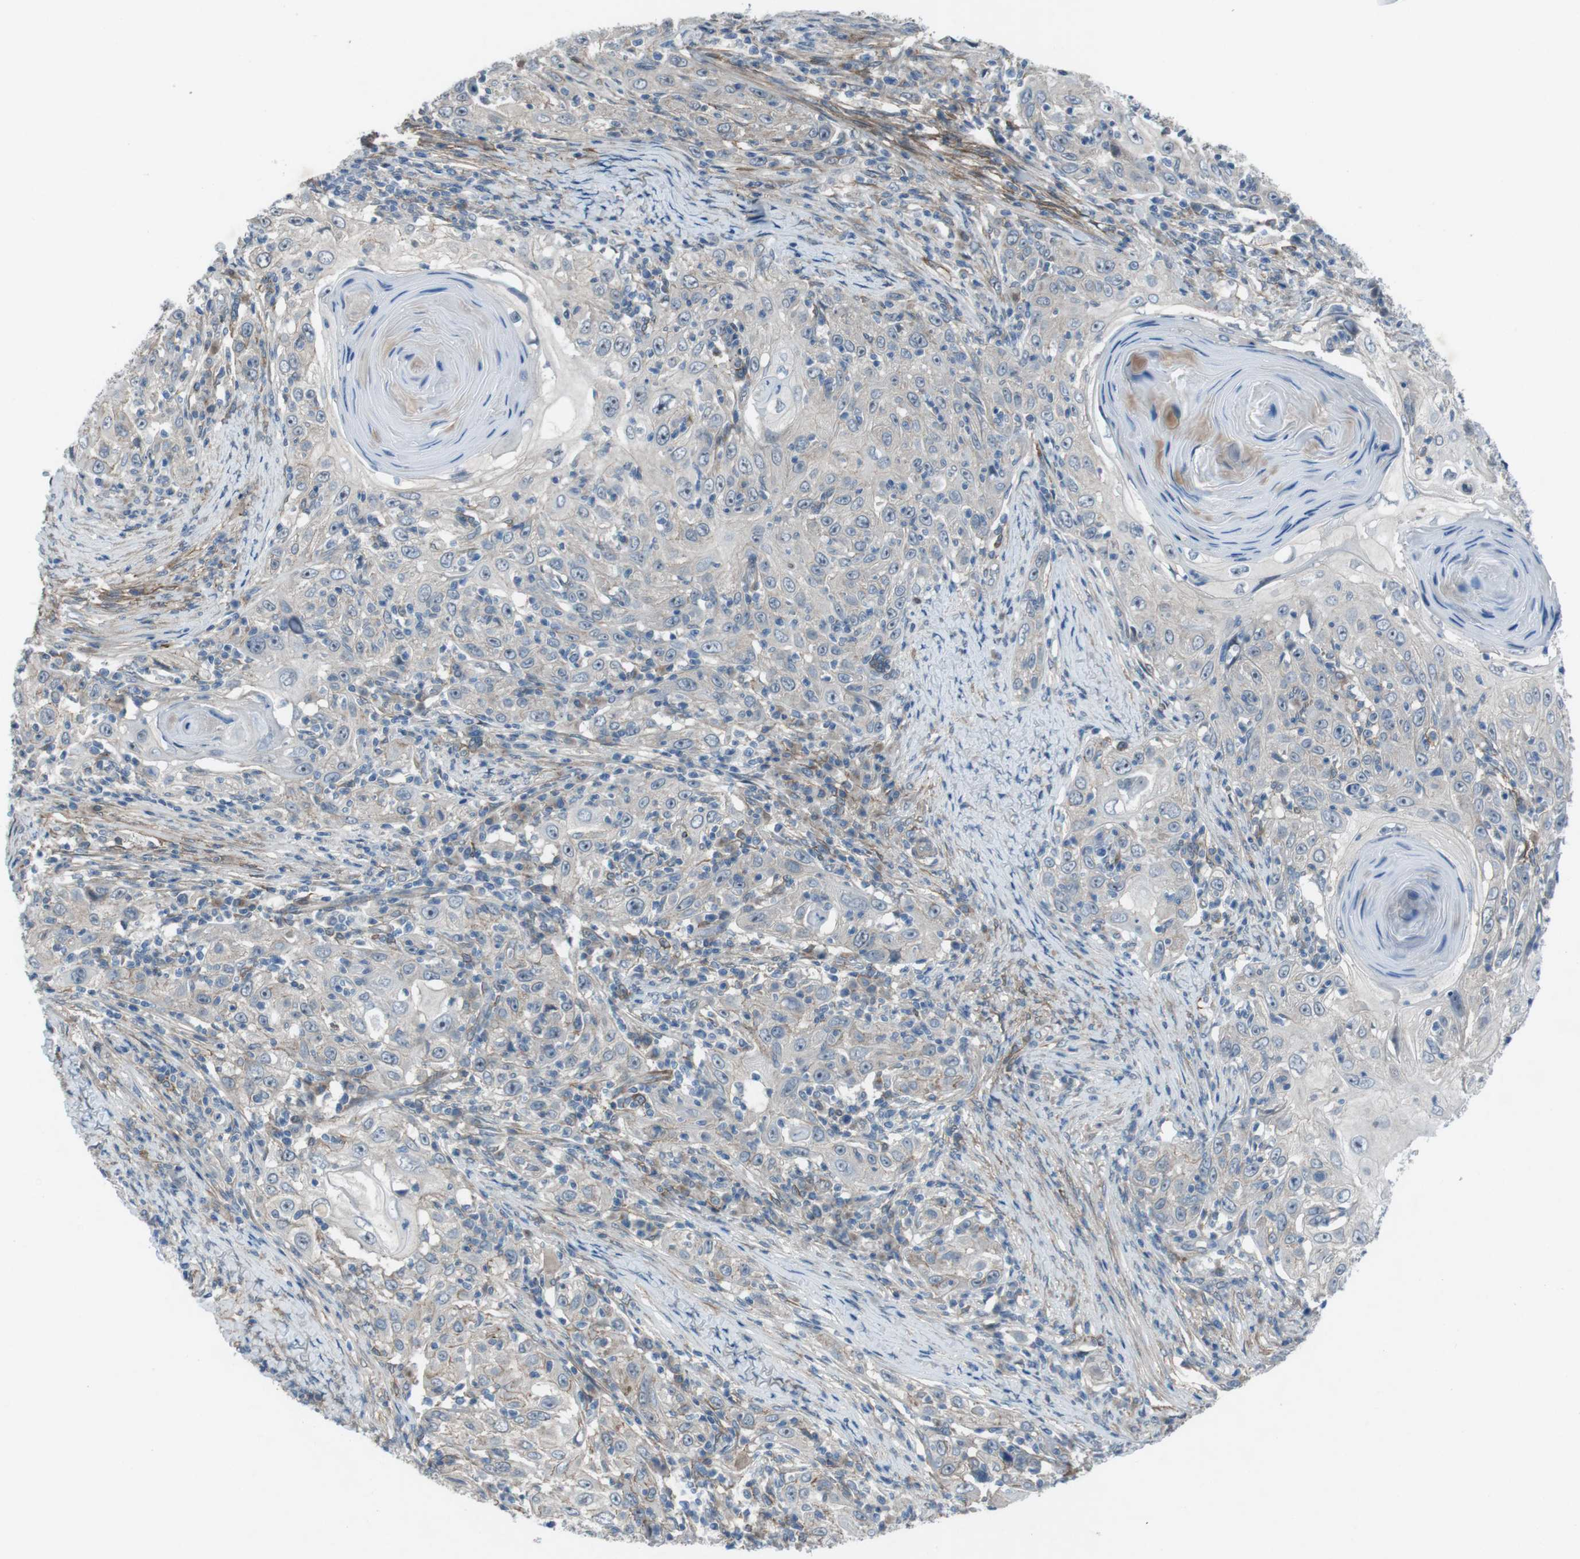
{"staining": {"intensity": "weak", "quantity": "<25%", "location": "cytoplasmic/membranous"}, "tissue": "skin cancer", "cell_type": "Tumor cells", "image_type": "cancer", "snomed": [{"axis": "morphology", "description": "Squamous cell carcinoma, NOS"}, {"axis": "topography", "description": "Skin"}], "caption": "A photomicrograph of skin squamous cell carcinoma stained for a protein demonstrates no brown staining in tumor cells.", "gene": "ANK2", "patient": {"sex": "female", "age": 88}}